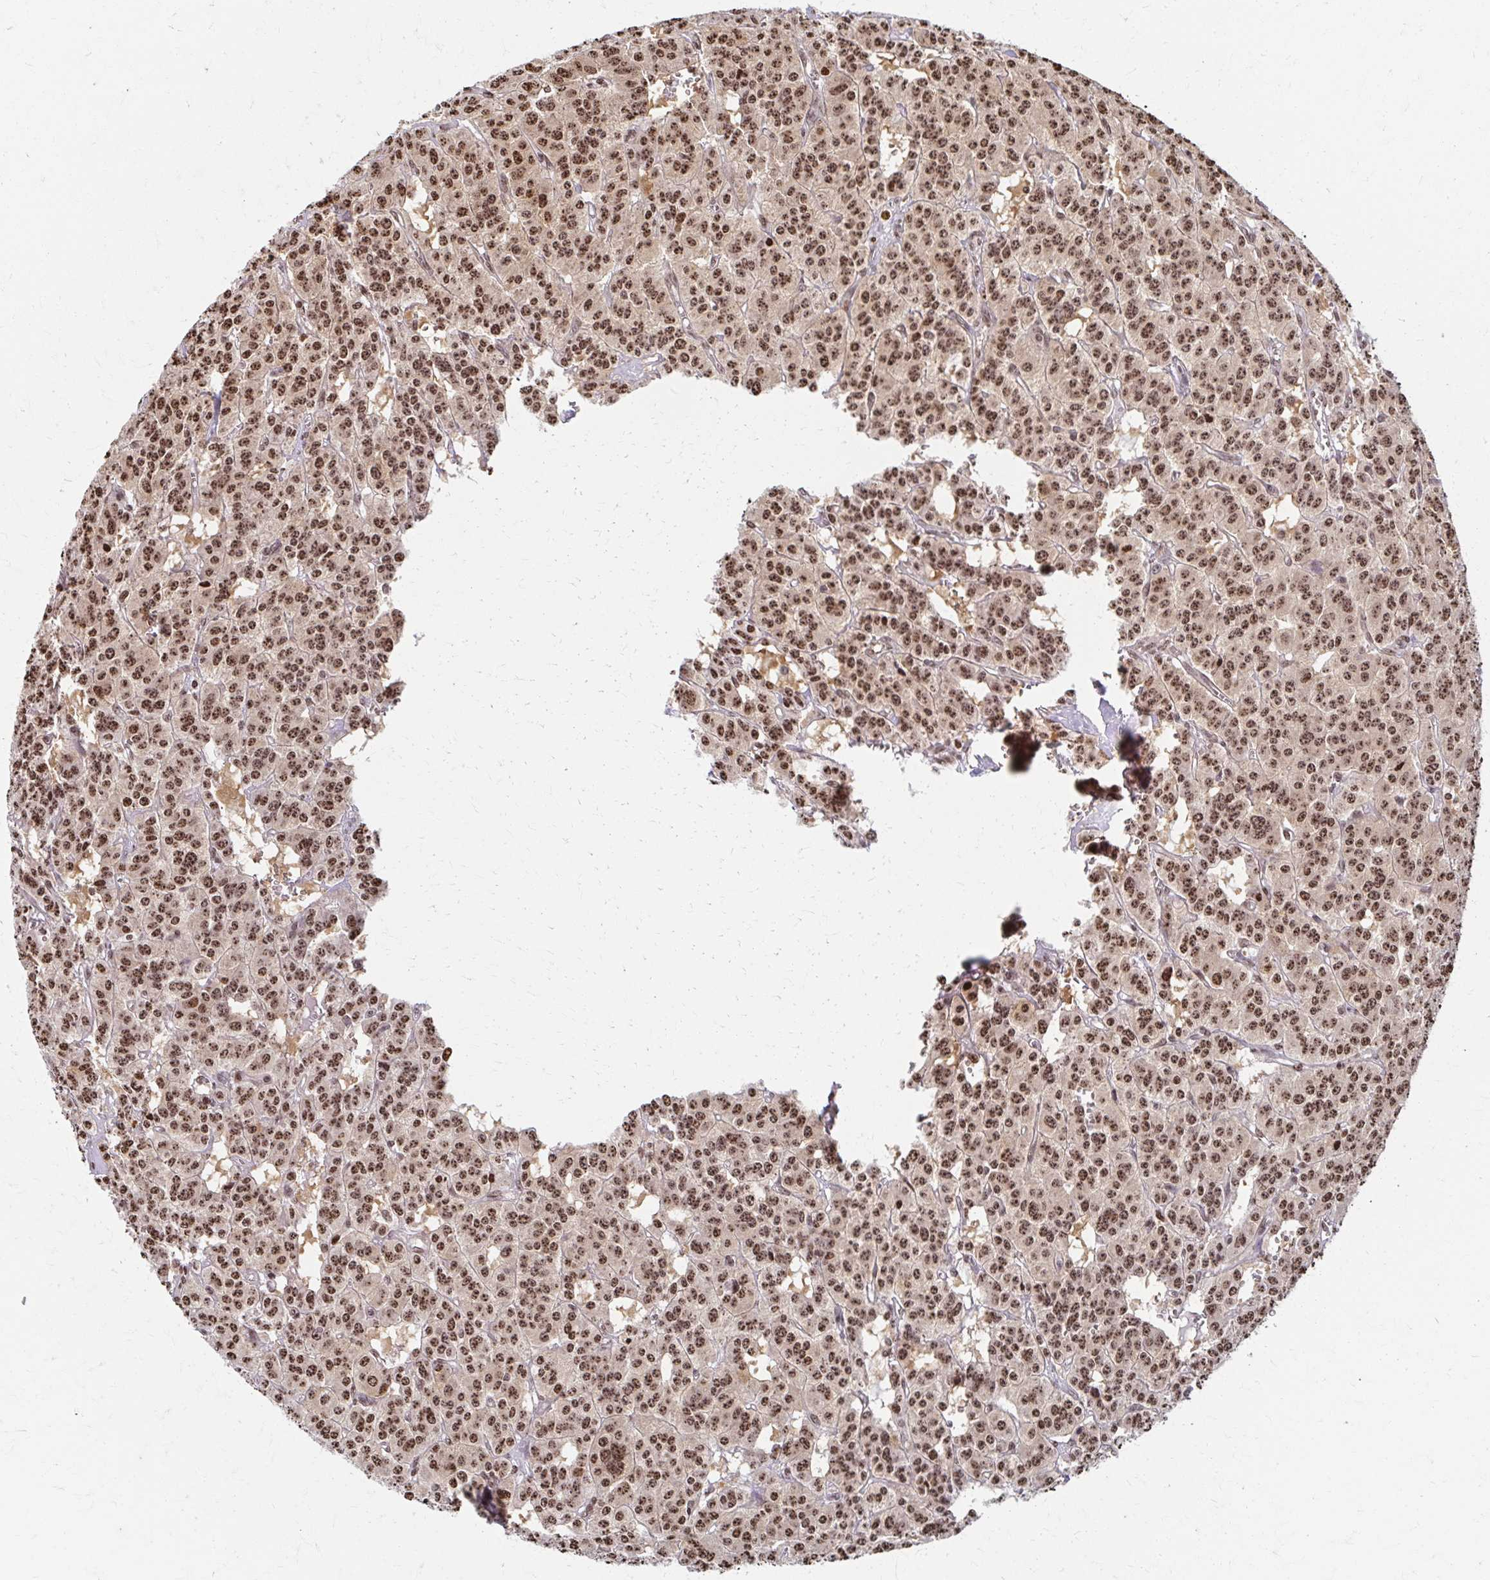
{"staining": {"intensity": "moderate", "quantity": ">75%", "location": "nuclear"}, "tissue": "carcinoid", "cell_type": "Tumor cells", "image_type": "cancer", "snomed": [{"axis": "morphology", "description": "Carcinoid, malignant, NOS"}, {"axis": "topography", "description": "Lung"}], "caption": "Carcinoid stained for a protein demonstrates moderate nuclear positivity in tumor cells. (Brightfield microscopy of DAB IHC at high magnification).", "gene": "PSMD7", "patient": {"sex": "female", "age": 71}}